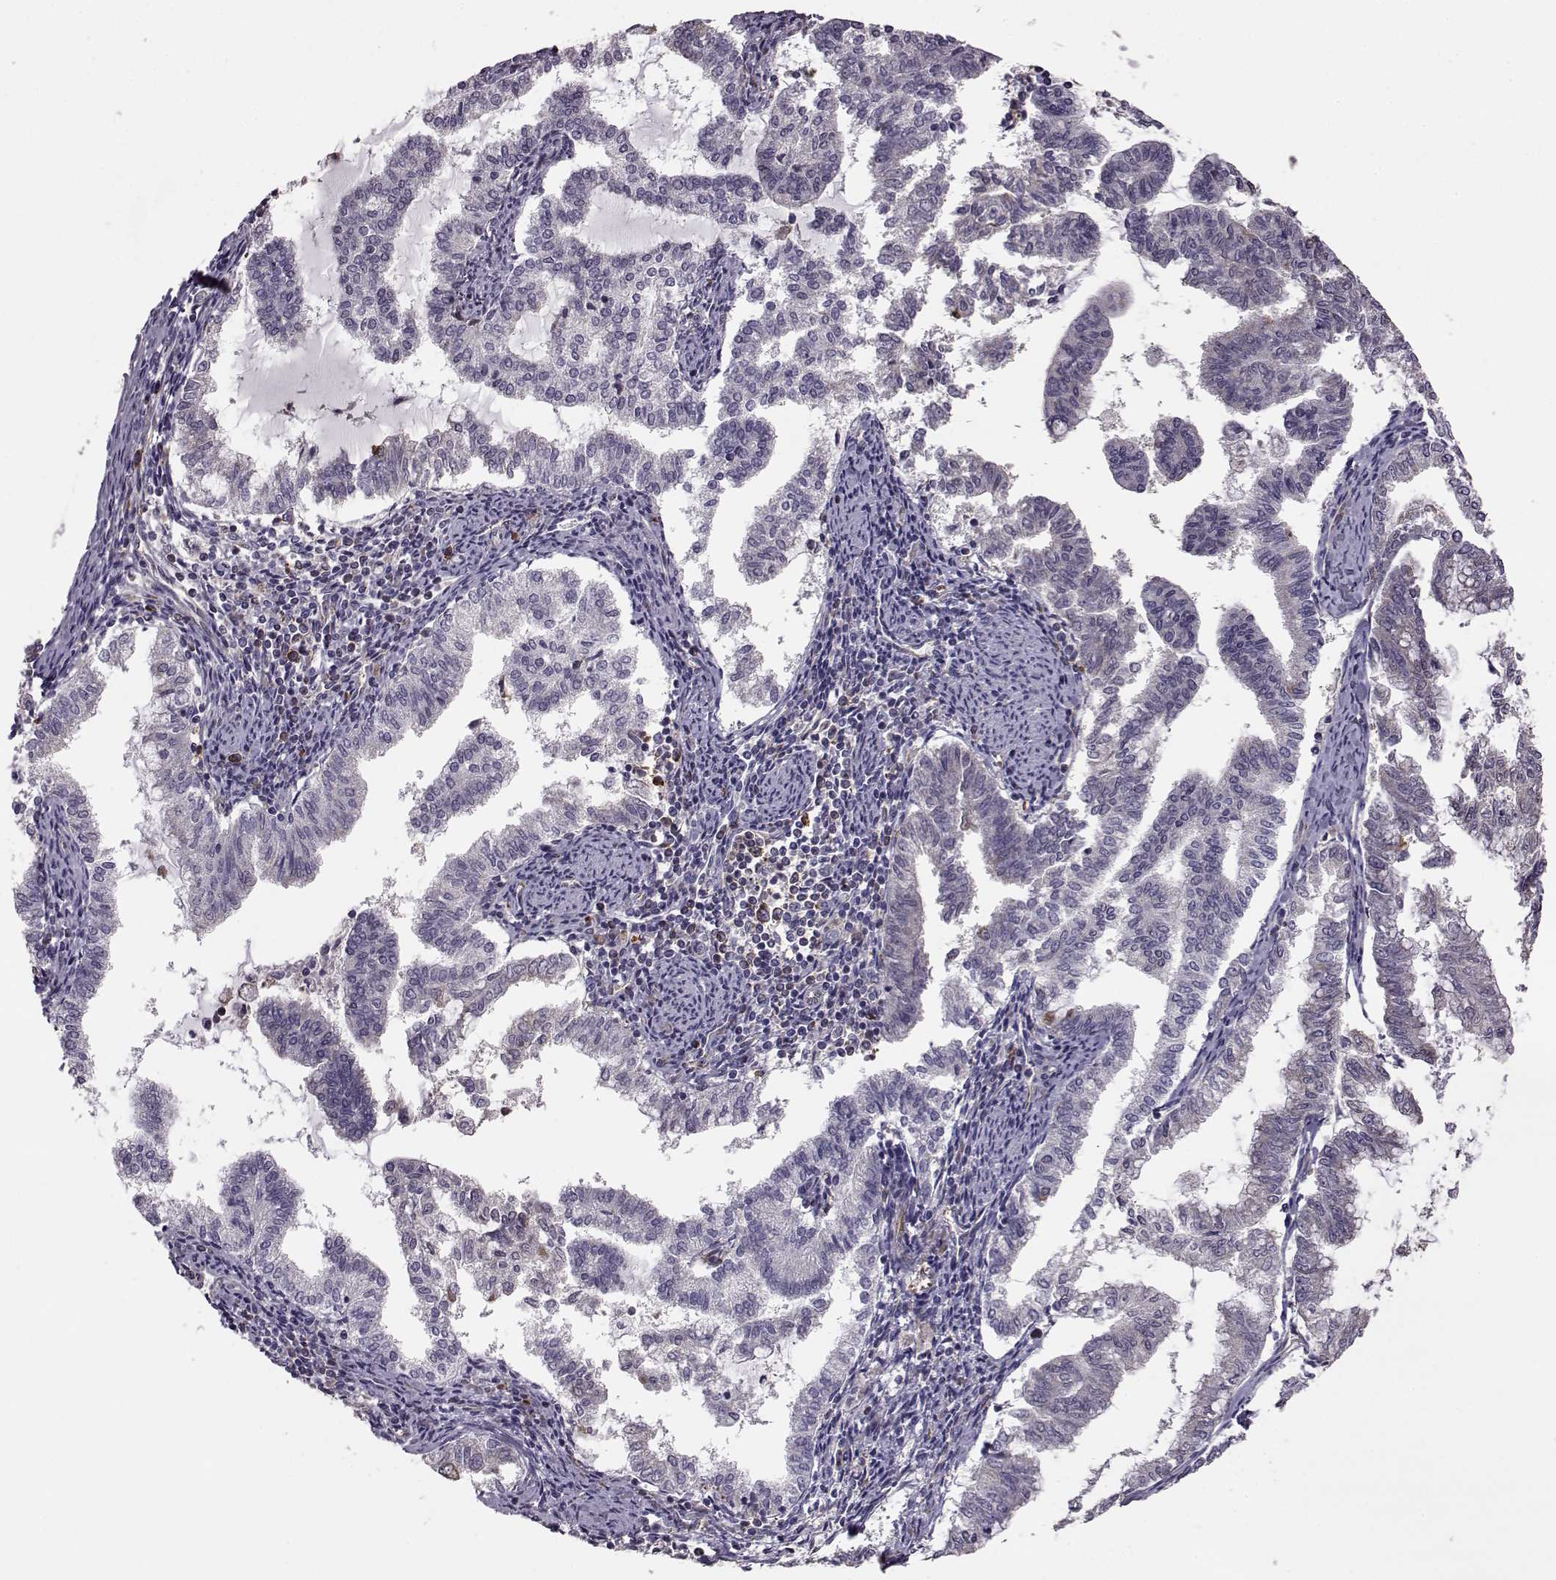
{"staining": {"intensity": "negative", "quantity": "none", "location": "none"}, "tissue": "endometrial cancer", "cell_type": "Tumor cells", "image_type": "cancer", "snomed": [{"axis": "morphology", "description": "Adenocarcinoma, NOS"}, {"axis": "topography", "description": "Endometrium"}], "caption": "An image of endometrial cancer (adenocarcinoma) stained for a protein displays no brown staining in tumor cells. (Brightfield microscopy of DAB (3,3'-diaminobenzidine) immunohistochemistry at high magnification).", "gene": "ADGRG2", "patient": {"sex": "female", "age": 79}}